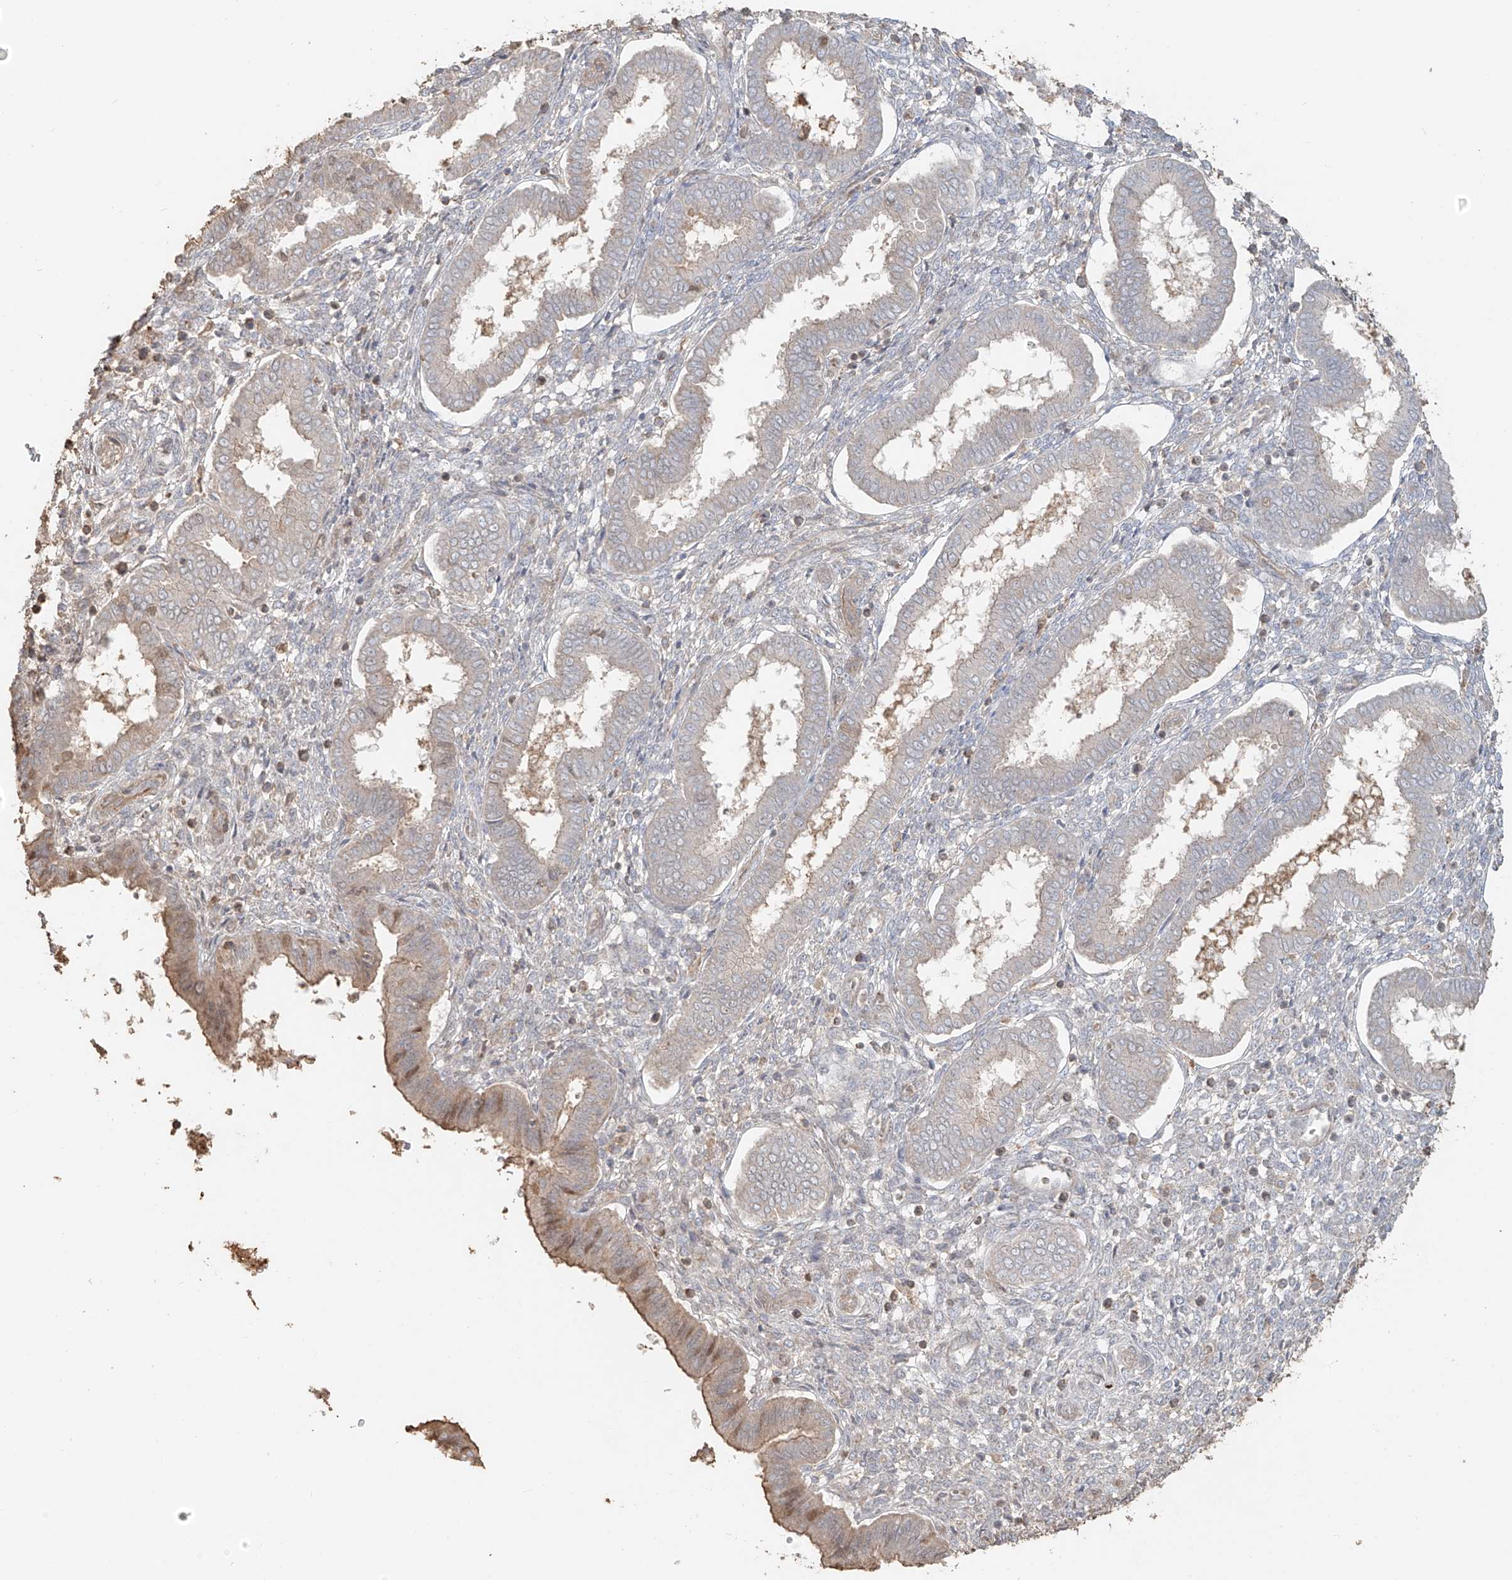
{"staining": {"intensity": "weak", "quantity": "<25%", "location": "cytoplasmic/membranous"}, "tissue": "endometrium", "cell_type": "Cells in endometrial stroma", "image_type": "normal", "snomed": [{"axis": "morphology", "description": "Normal tissue, NOS"}, {"axis": "topography", "description": "Endometrium"}], "caption": "Endometrium stained for a protein using immunohistochemistry (IHC) shows no positivity cells in endometrial stroma.", "gene": "NPHS1", "patient": {"sex": "female", "age": 24}}